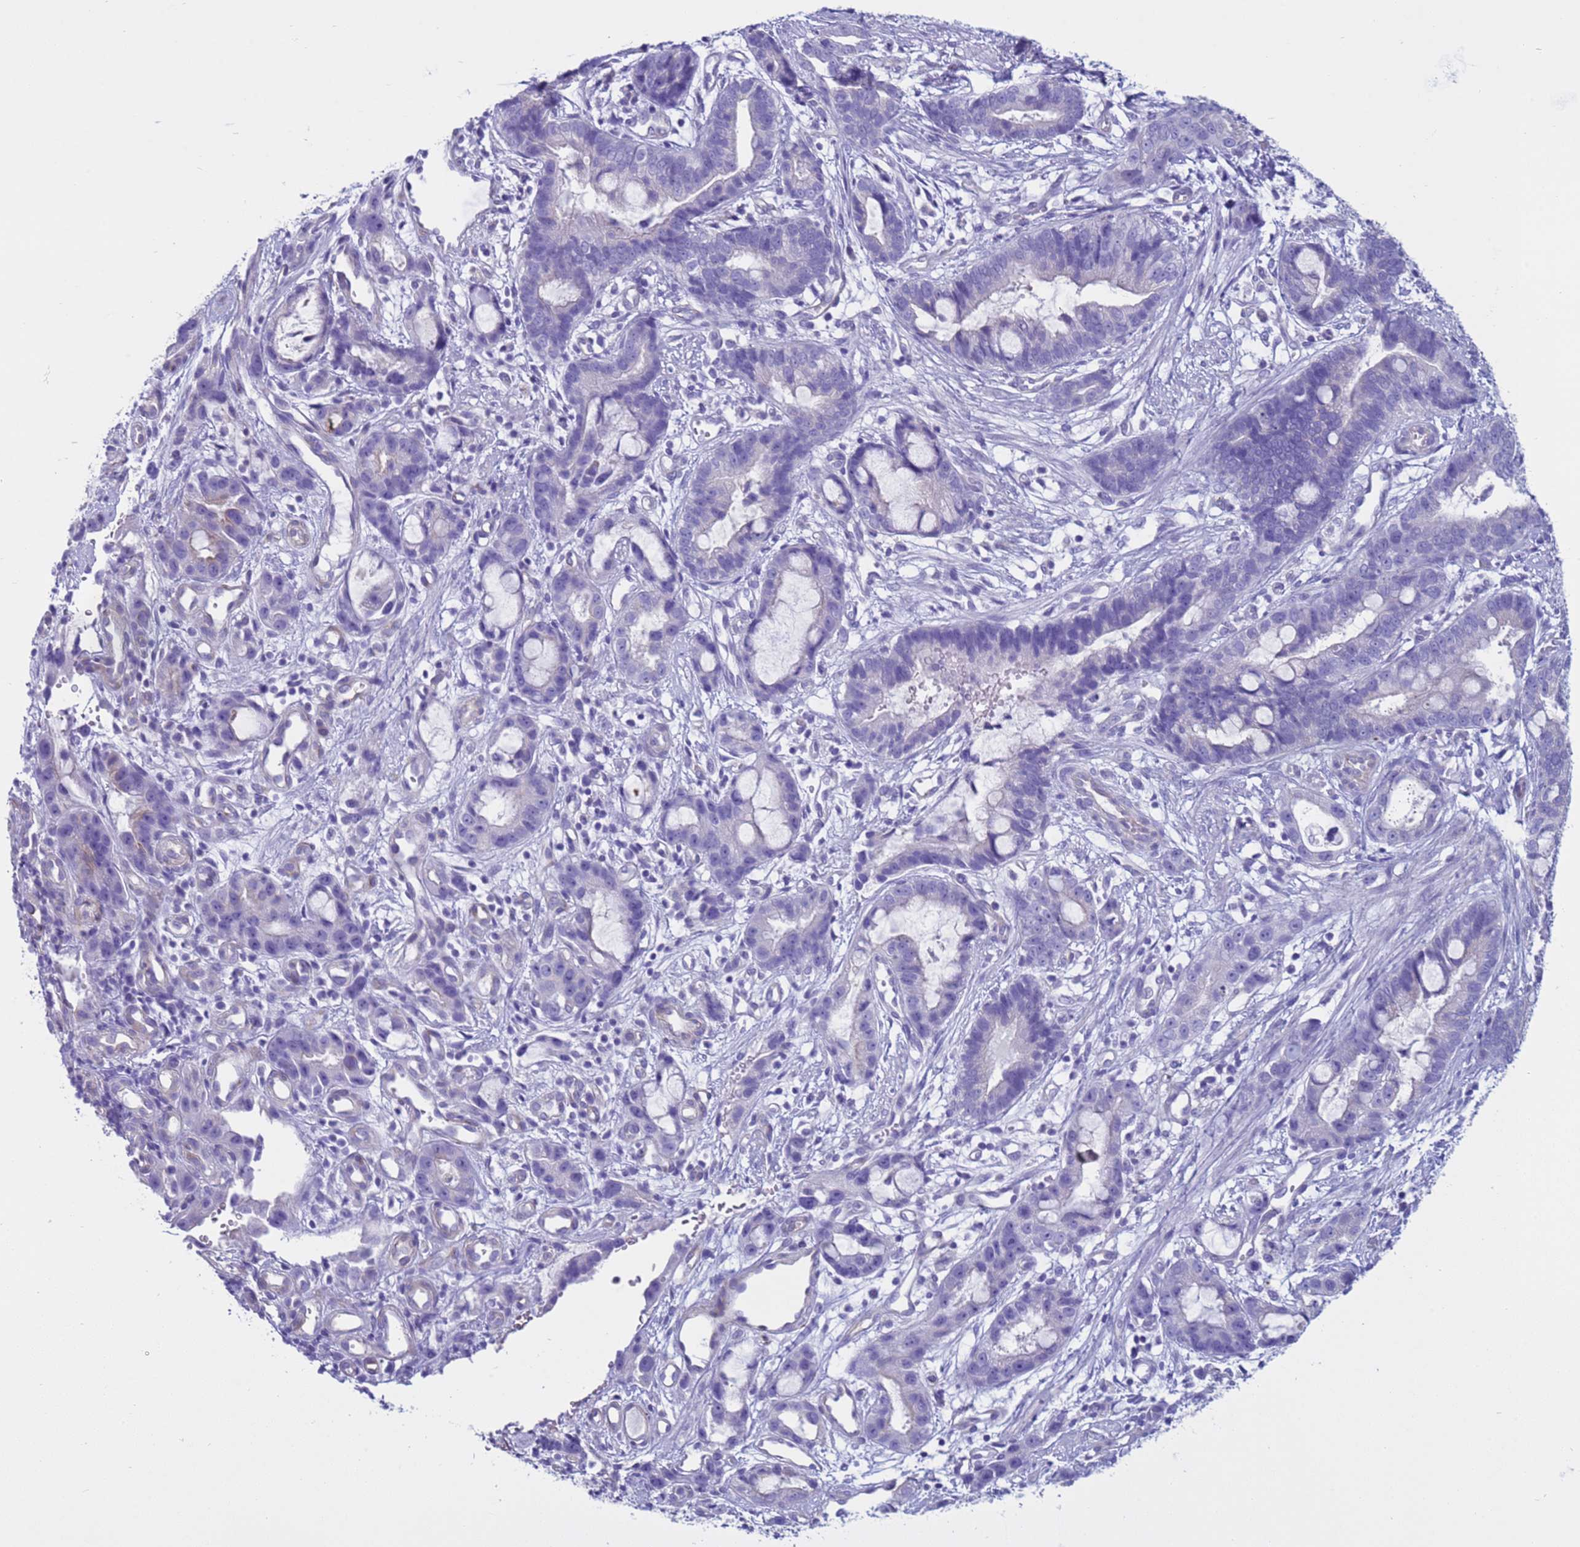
{"staining": {"intensity": "negative", "quantity": "none", "location": "none"}, "tissue": "stomach cancer", "cell_type": "Tumor cells", "image_type": "cancer", "snomed": [{"axis": "morphology", "description": "Adenocarcinoma, NOS"}, {"axis": "topography", "description": "Stomach"}], "caption": "Stomach adenocarcinoma was stained to show a protein in brown. There is no significant positivity in tumor cells.", "gene": "CST4", "patient": {"sex": "male", "age": 55}}